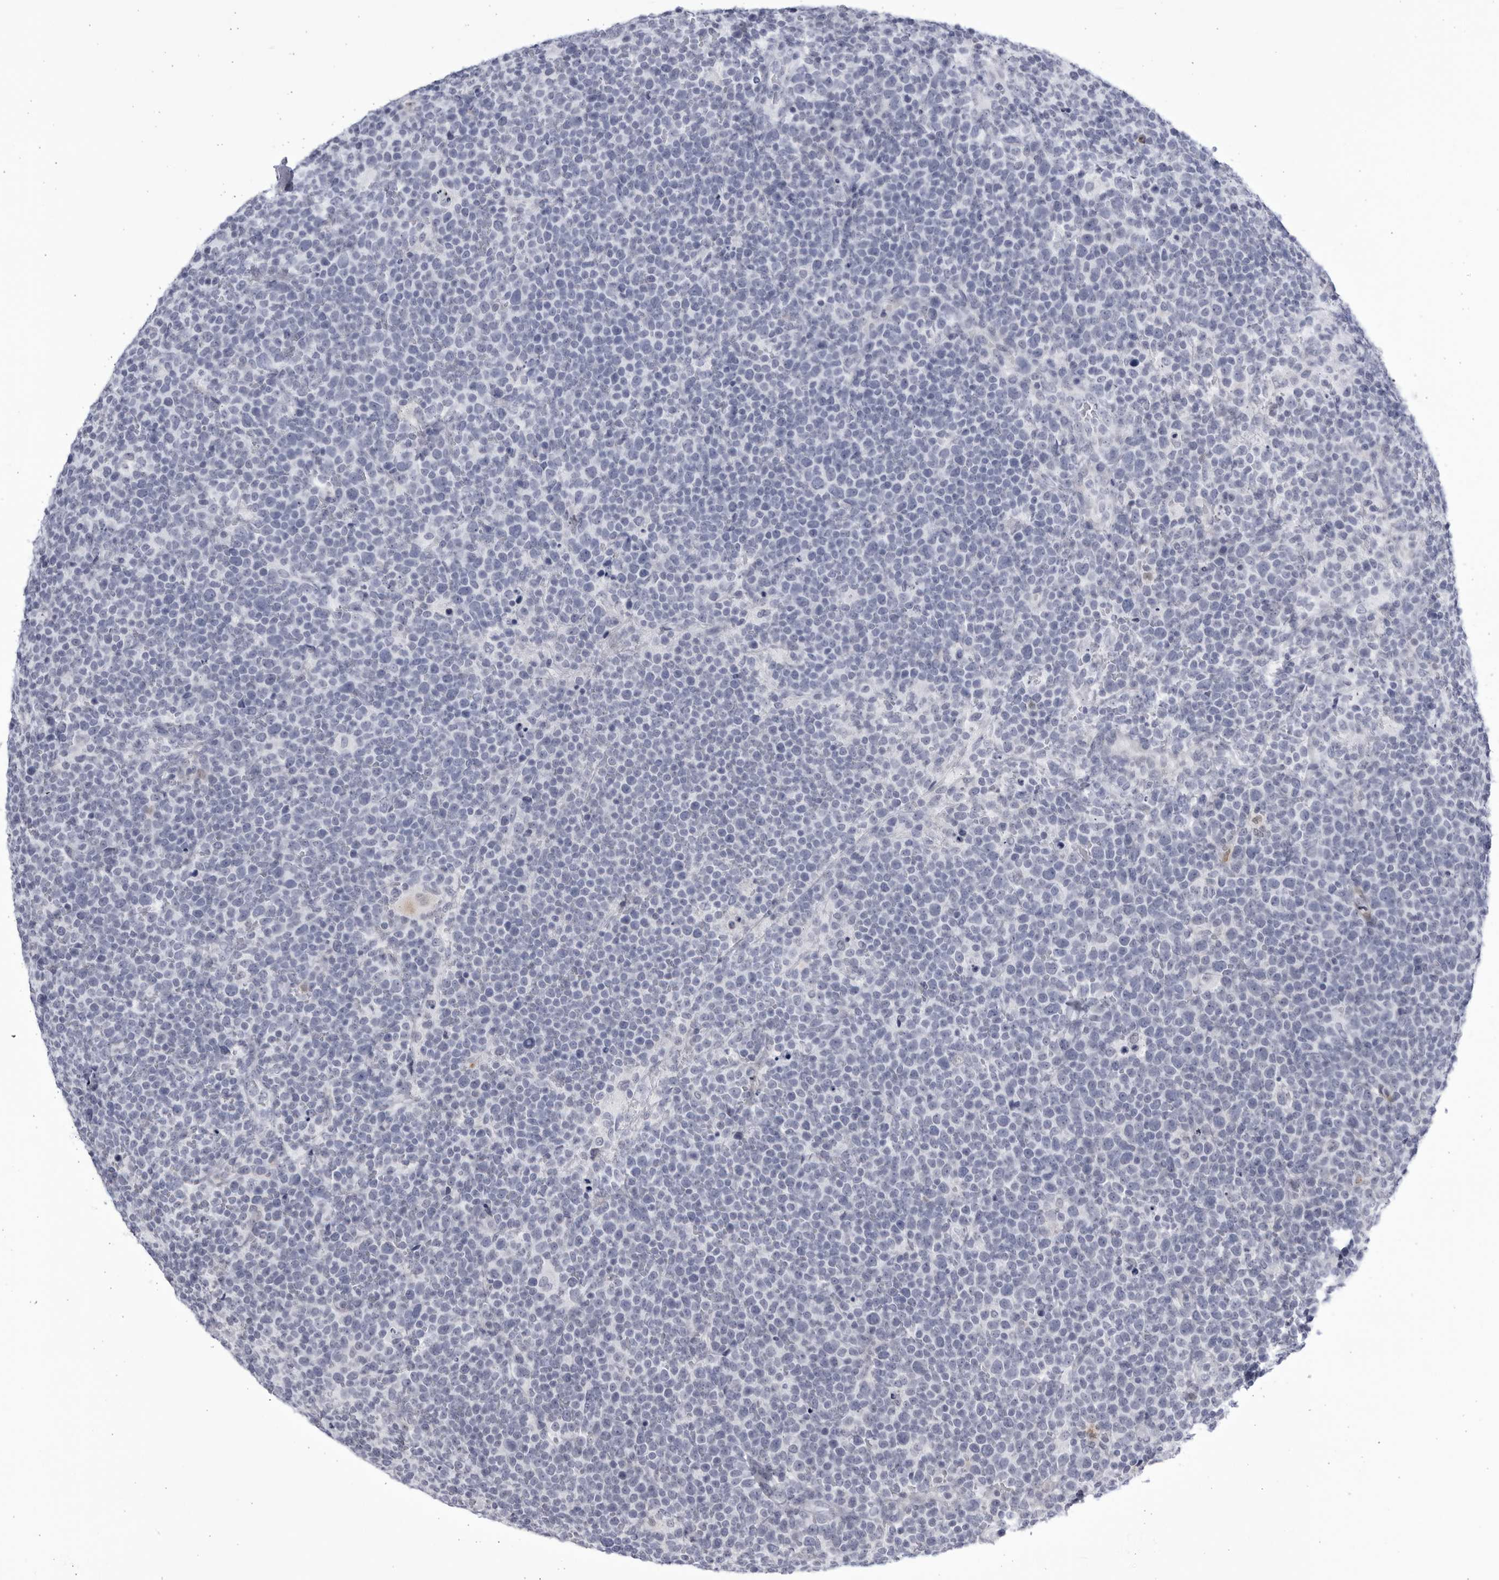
{"staining": {"intensity": "negative", "quantity": "none", "location": "none"}, "tissue": "lymphoma", "cell_type": "Tumor cells", "image_type": "cancer", "snomed": [{"axis": "morphology", "description": "Malignant lymphoma, non-Hodgkin's type, High grade"}, {"axis": "topography", "description": "Lymph node"}], "caption": "High-grade malignant lymphoma, non-Hodgkin's type stained for a protein using immunohistochemistry exhibits no expression tumor cells.", "gene": "CCDC181", "patient": {"sex": "male", "age": 61}}